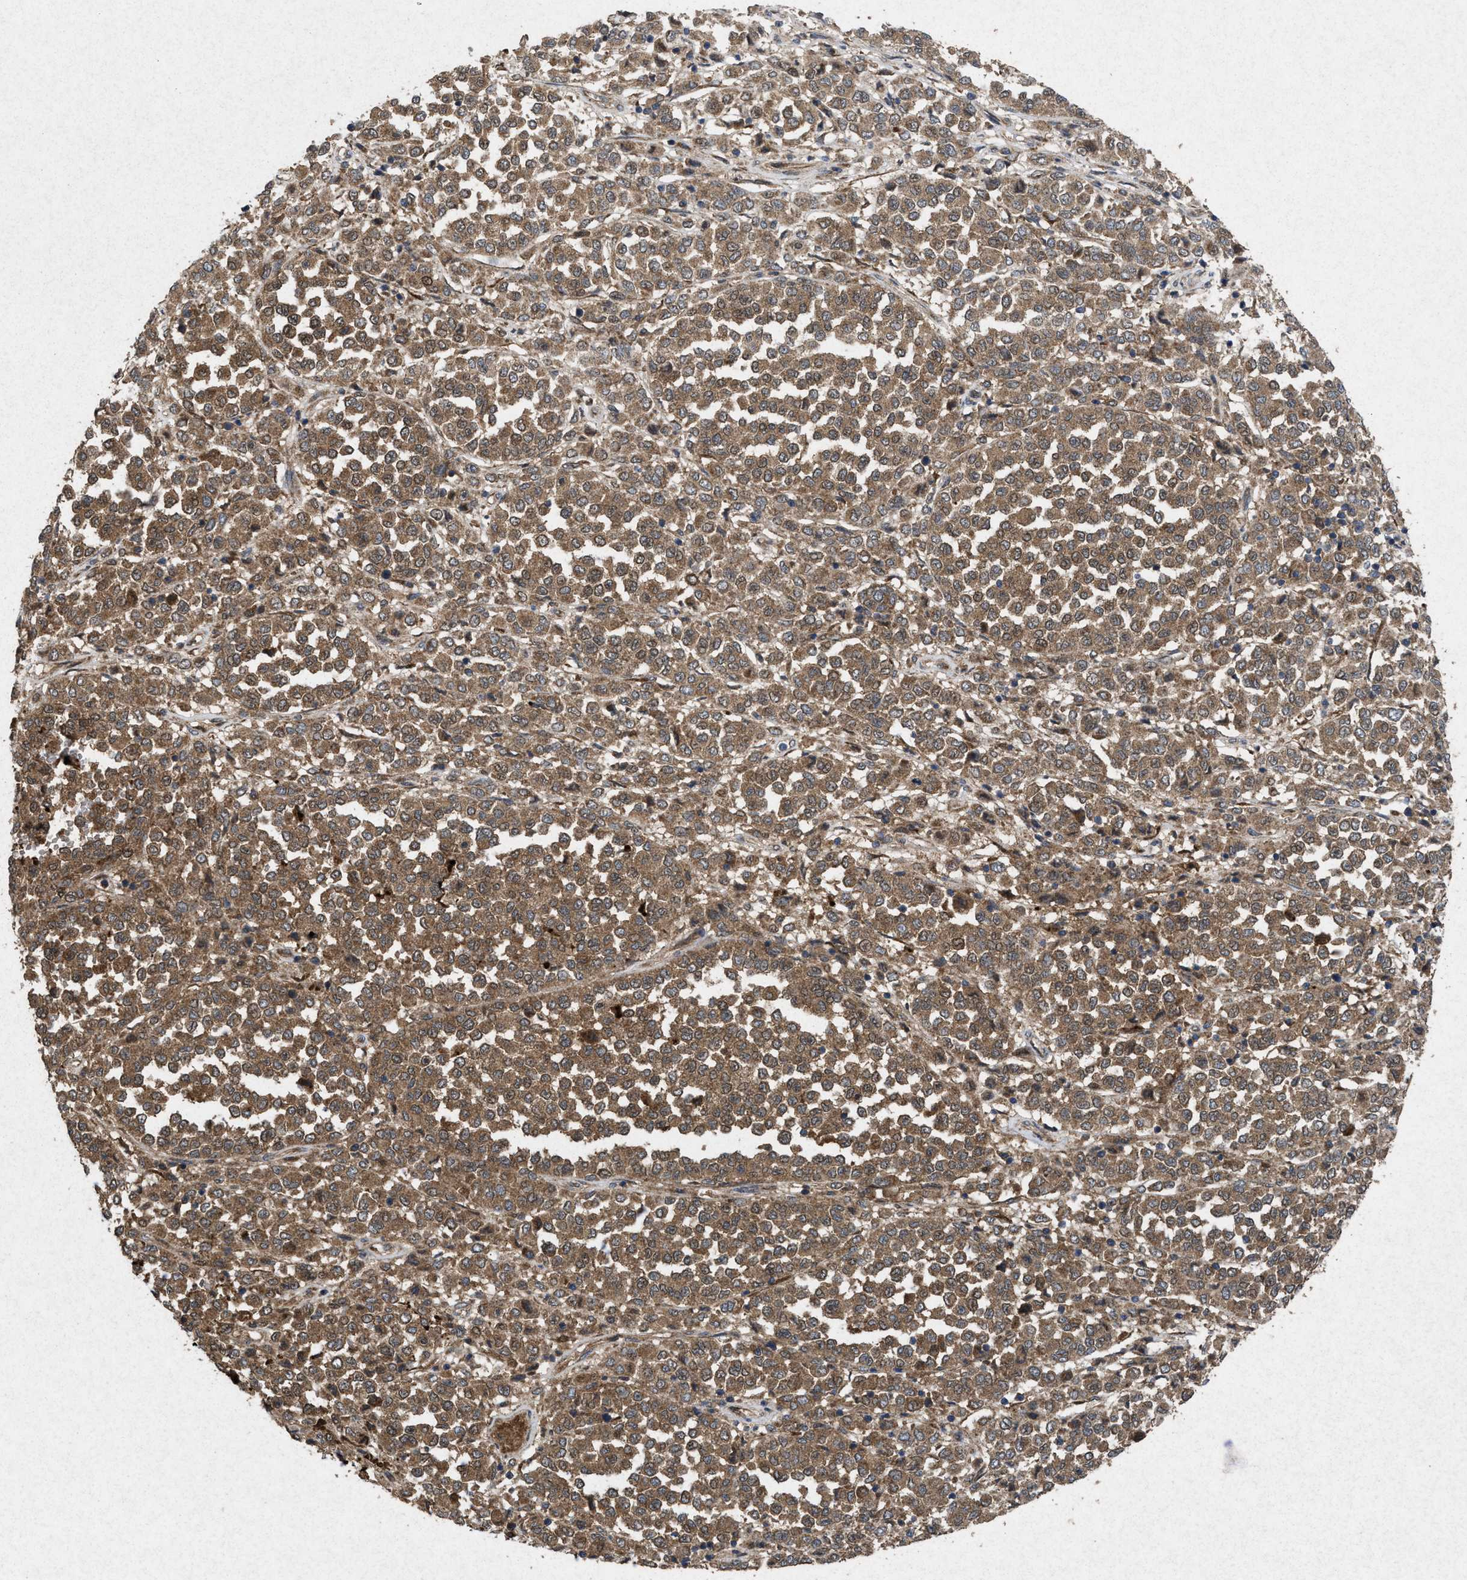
{"staining": {"intensity": "moderate", "quantity": ">75%", "location": "cytoplasmic/membranous"}, "tissue": "melanoma", "cell_type": "Tumor cells", "image_type": "cancer", "snomed": [{"axis": "morphology", "description": "Malignant melanoma, Metastatic site"}, {"axis": "topography", "description": "Pancreas"}], "caption": "Melanoma stained with immunohistochemistry displays moderate cytoplasmic/membranous expression in approximately >75% of tumor cells.", "gene": "MSI2", "patient": {"sex": "female", "age": 30}}